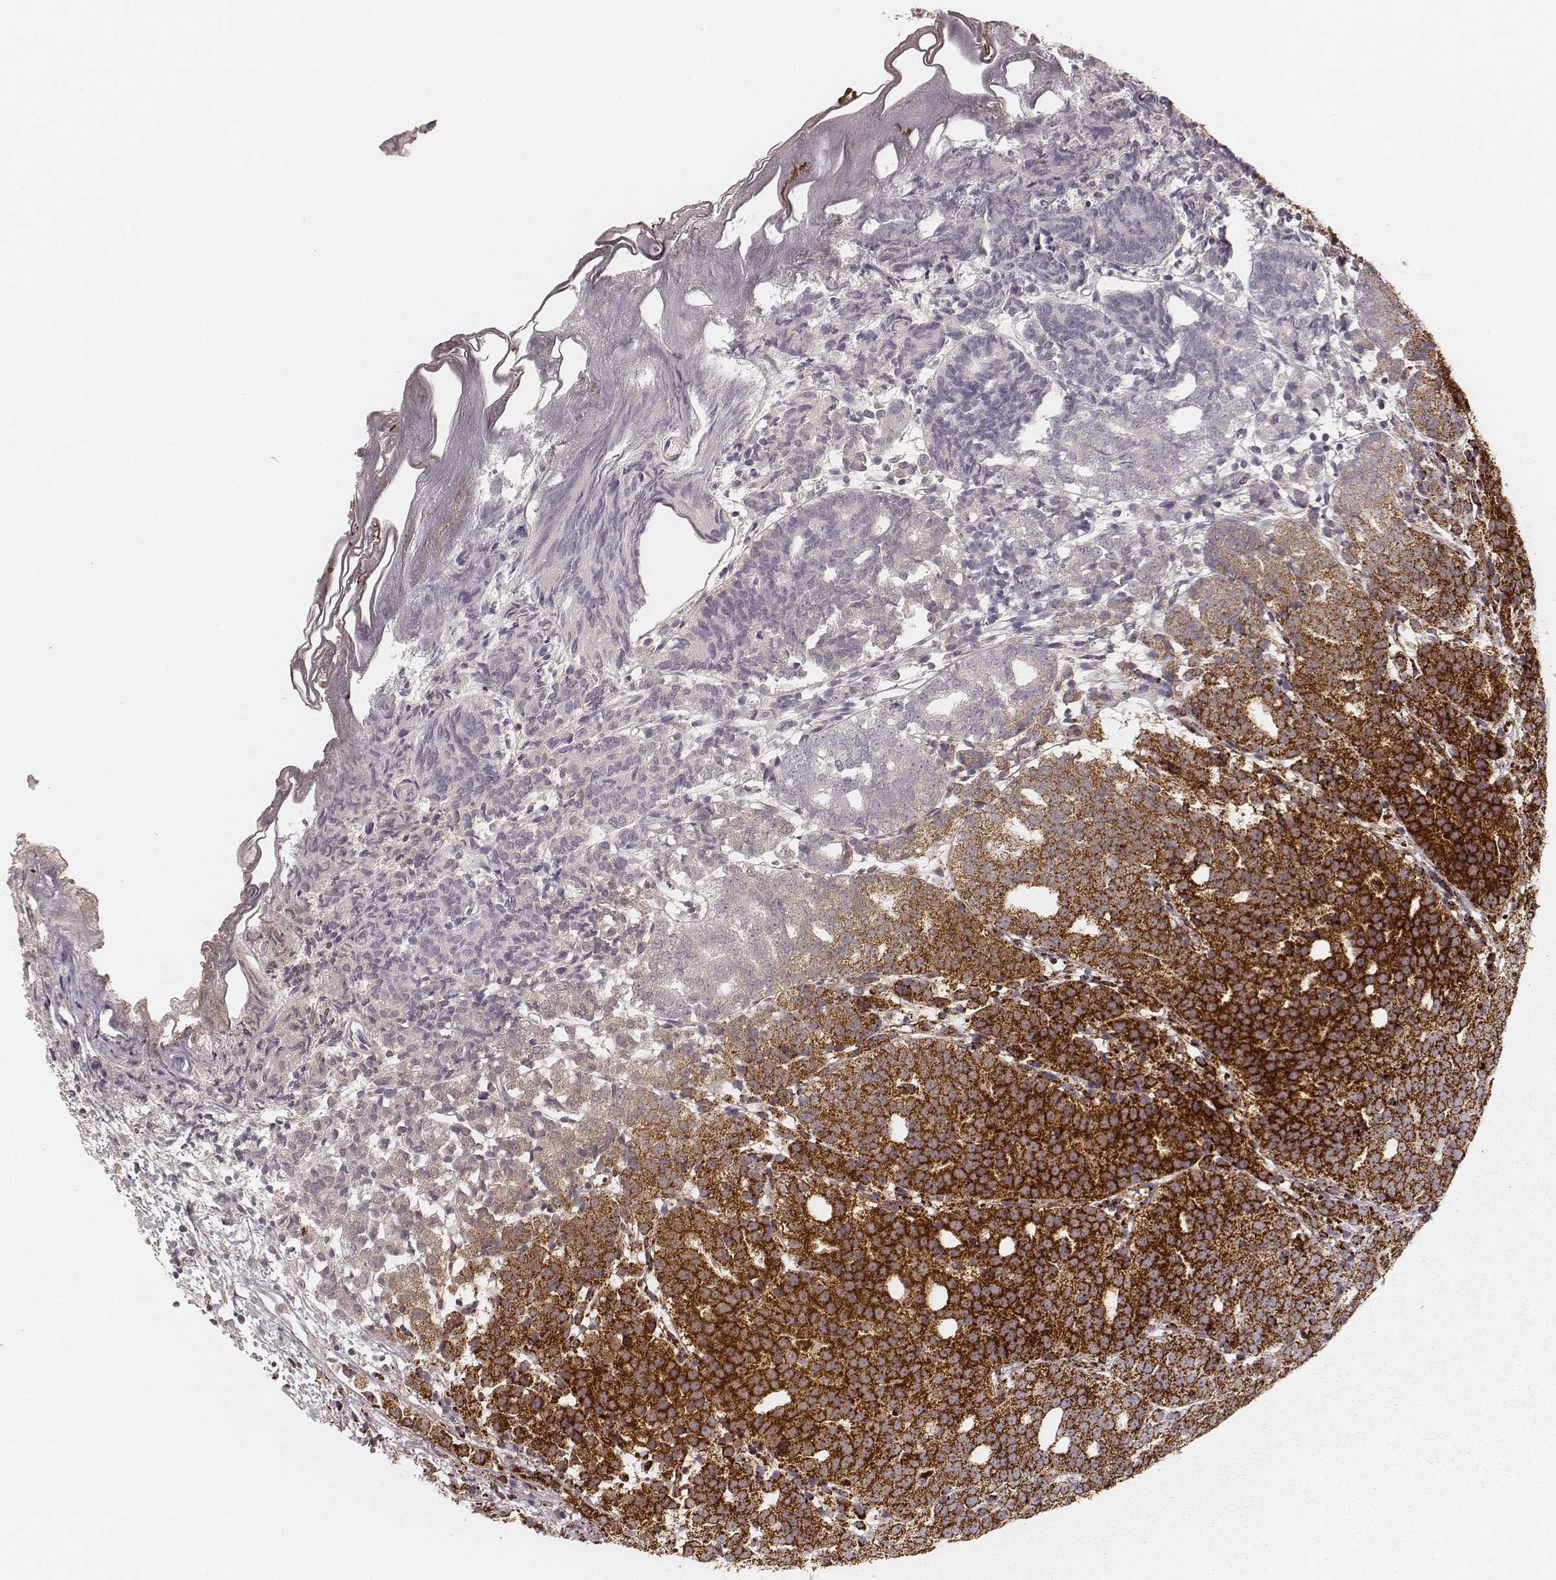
{"staining": {"intensity": "strong", "quantity": ">75%", "location": "cytoplasmic/membranous"}, "tissue": "prostate cancer", "cell_type": "Tumor cells", "image_type": "cancer", "snomed": [{"axis": "morphology", "description": "Adenocarcinoma, High grade"}, {"axis": "topography", "description": "Prostate"}], "caption": "A brown stain shows strong cytoplasmic/membranous expression of a protein in prostate cancer (high-grade adenocarcinoma) tumor cells.", "gene": "CS", "patient": {"sex": "male", "age": 53}}